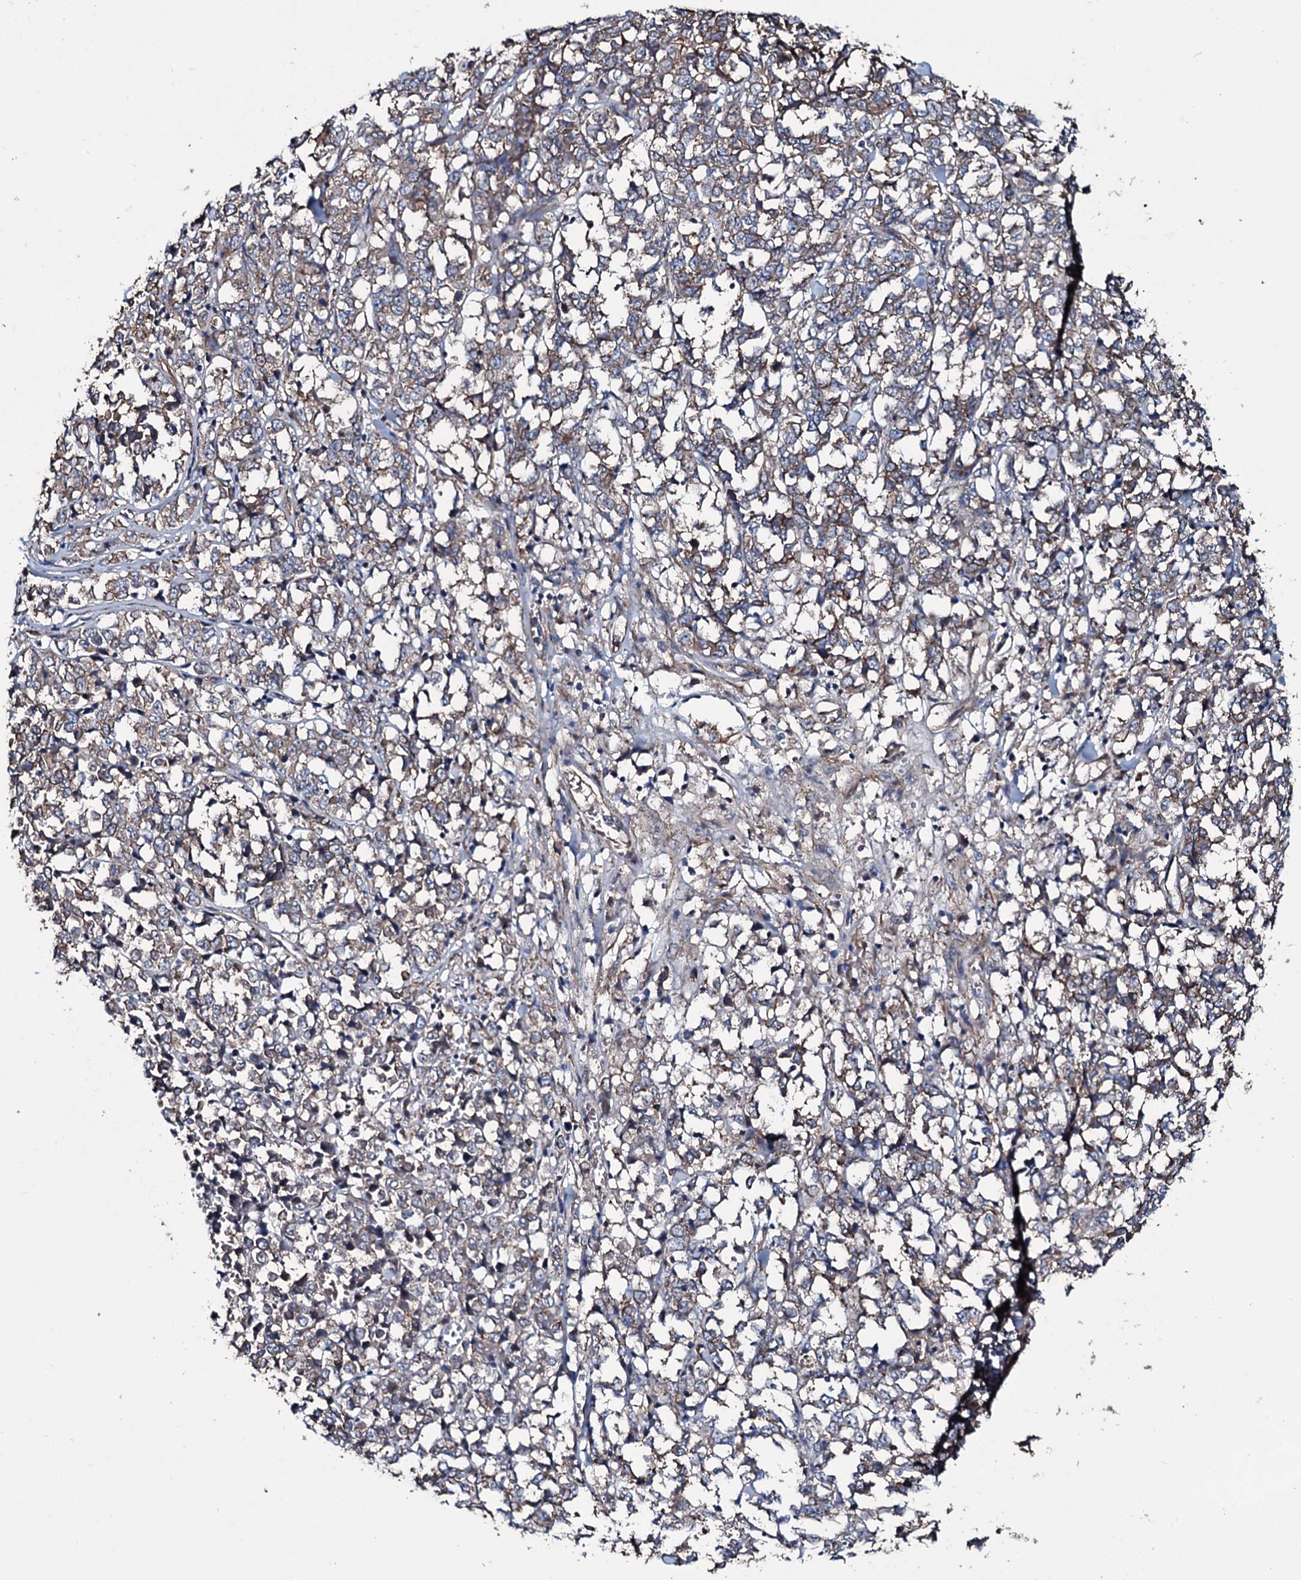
{"staining": {"intensity": "weak", "quantity": "25%-75%", "location": "cytoplasmic/membranous"}, "tissue": "melanoma", "cell_type": "Tumor cells", "image_type": "cancer", "snomed": [{"axis": "morphology", "description": "Malignant melanoma, NOS"}, {"axis": "topography", "description": "Skin"}], "caption": "Immunohistochemistry (IHC) micrograph of neoplastic tissue: human malignant melanoma stained using IHC displays low levels of weak protein expression localized specifically in the cytoplasmic/membranous of tumor cells, appearing as a cytoplasmic/membranous brown color.", "gene": "DMAC2", "patient": {"sex": "female", "age": 72}}